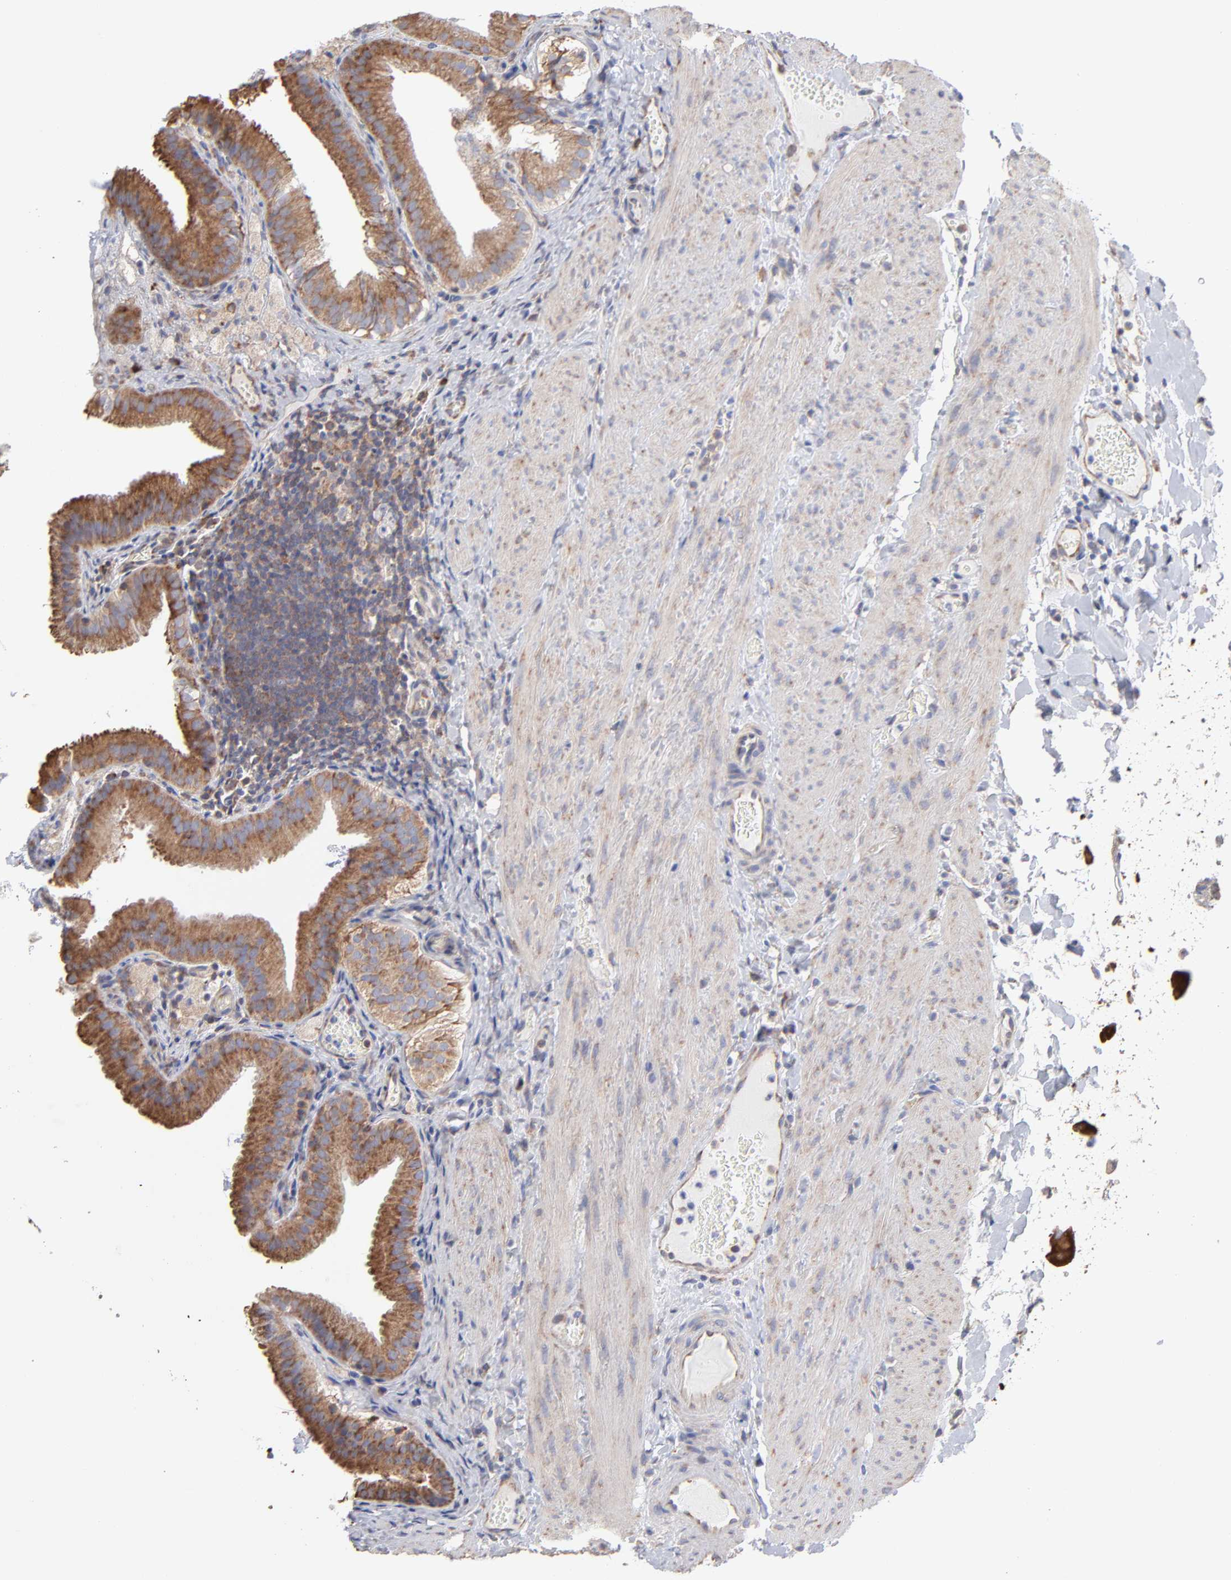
{"staining": {"intensity": "moderate", "quantity": ">75%", "location": "cytoplasmic/membranous"}, "tissue": "gallbladder", "cell_type": "Glandular cells", "image_type": "normal", "snomed": [{"axis": "morphology", "description": "Normal tissue, NOS"}, {"axis": "topography", "description": "Gallbladder"}], "caption": "A photomicrograph showing moderate cytoplasmic/membranous expression in about >75% of glandular cells in normal gallbladder, as visualized by brown immunohistochemical staining.", "gene": "RPL3", "patient": {"sex": "female", "age": 24}}